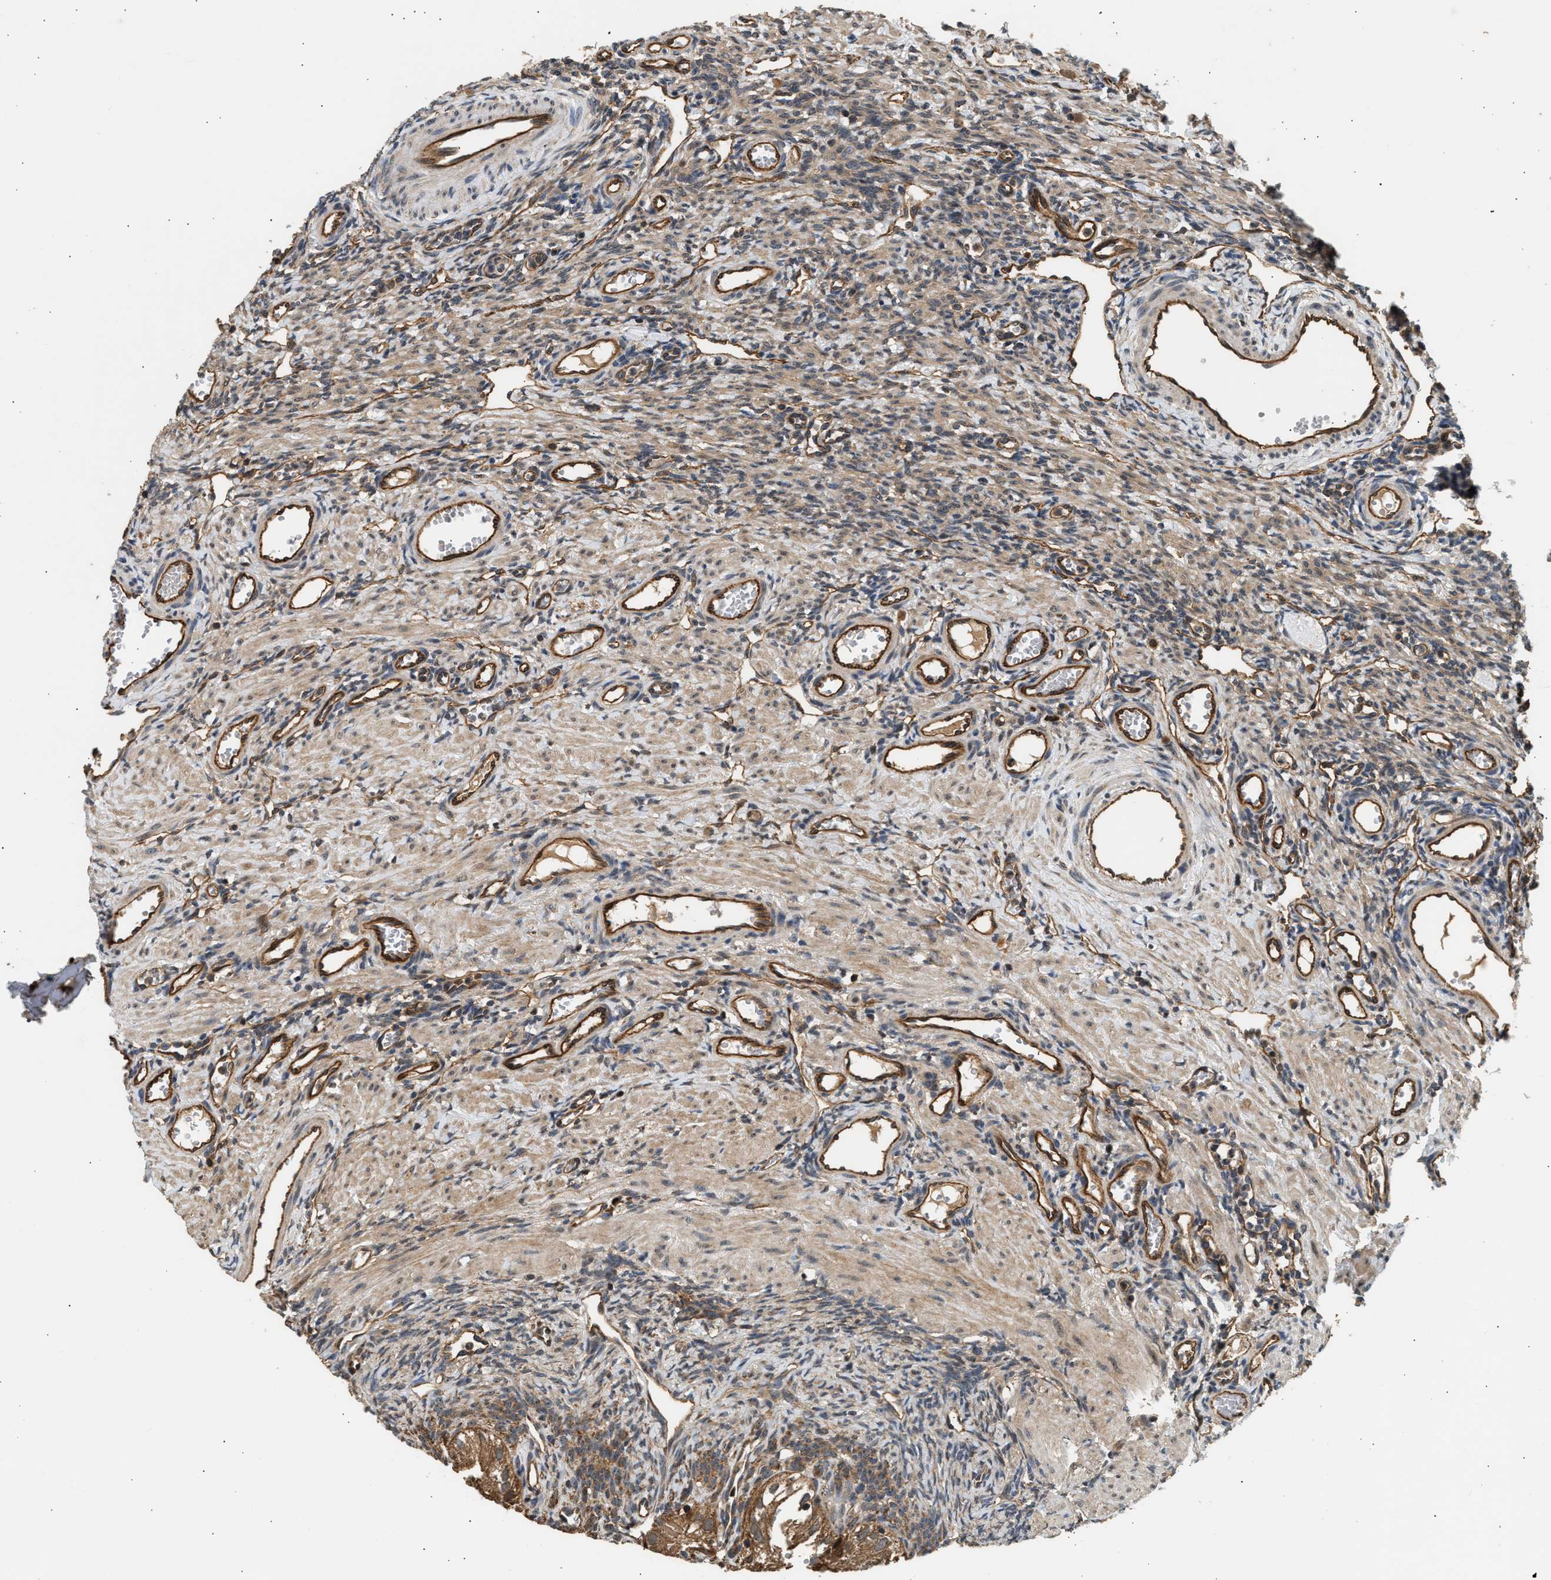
{"staining": {"intensity": "moderate", "quantity": ">75%", "location": "cytoplasmic/membranous"}, "tissue": "ovary", "cell_type": "Follicle cells", "image_type": "normal", "snomed": [{"axis": "morphology", "description": "Normal tissue, NOS"}, {"axis": "topography", "description": "Ovary"}], "caption": "Protein expression analysis of benign ovary displays moderate cytoplasmic/membranous expression in approximately >75% of follicle cells. The staining was performed using DAB (3,3'-diaminobenzidine) to visualize the protein expression in brown, while the nuclei were stained in blue with hematoxylin (Magnification: 20x).", "gene": "DUSP14", "patient": {"sex": "female", "age": 33}}